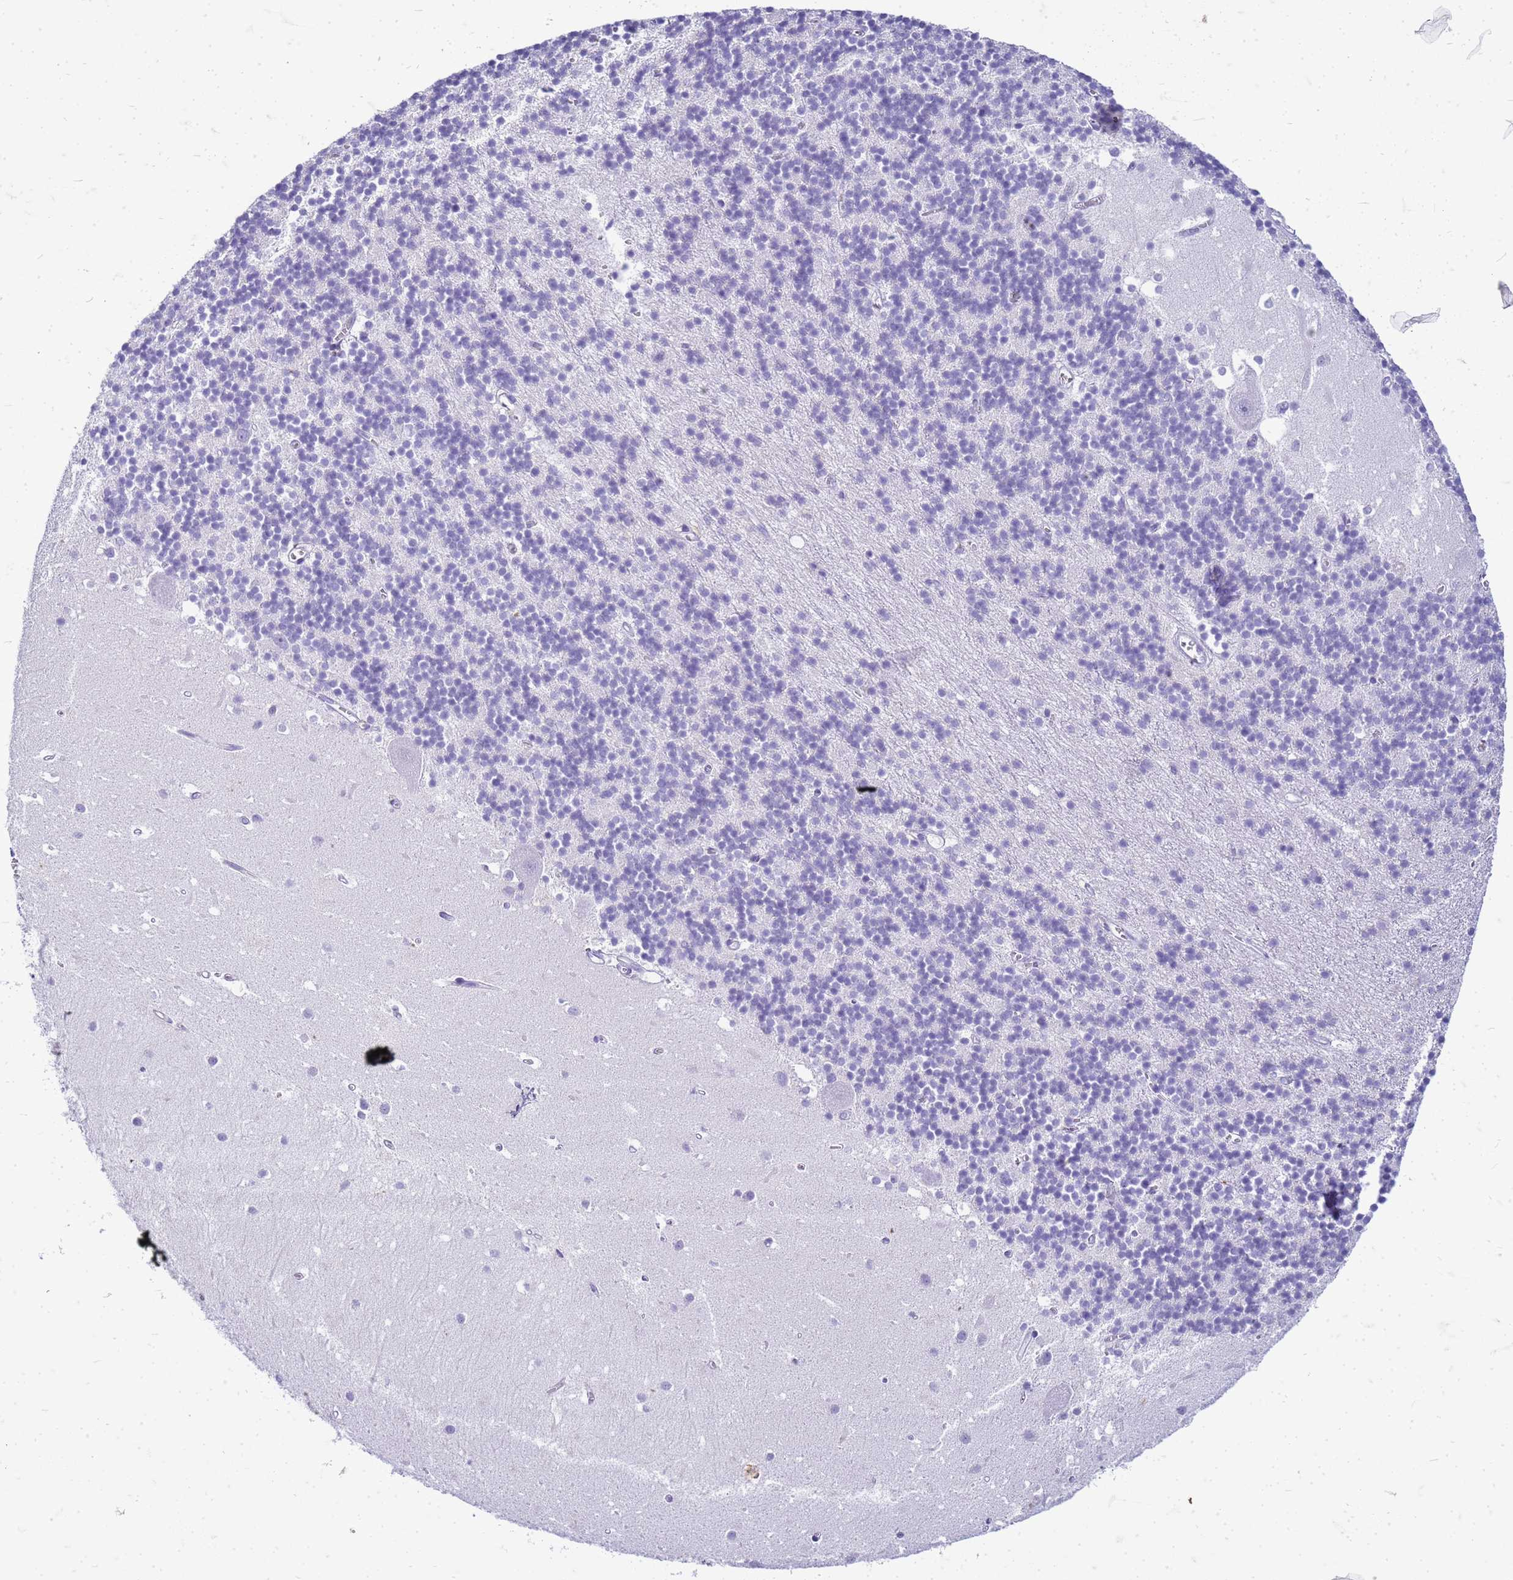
{"staining": {"intensity": "negative", "quantity": "none", "location": "none"}, "tissue": "cerebellum", "cell_type": "Cells in granular layer", "image_type": "normal", "snomed": [{"axis": "morphology", "description": "Normal tissue, NOS"}, {"axis": "topography", "description": "Cerebellum"}], "caption": "IHC of benign human cerebellum reveals no staining in cells in granular layer.", "gene": "CFAP100", "patient": {"sex": "male", "age": 54}}